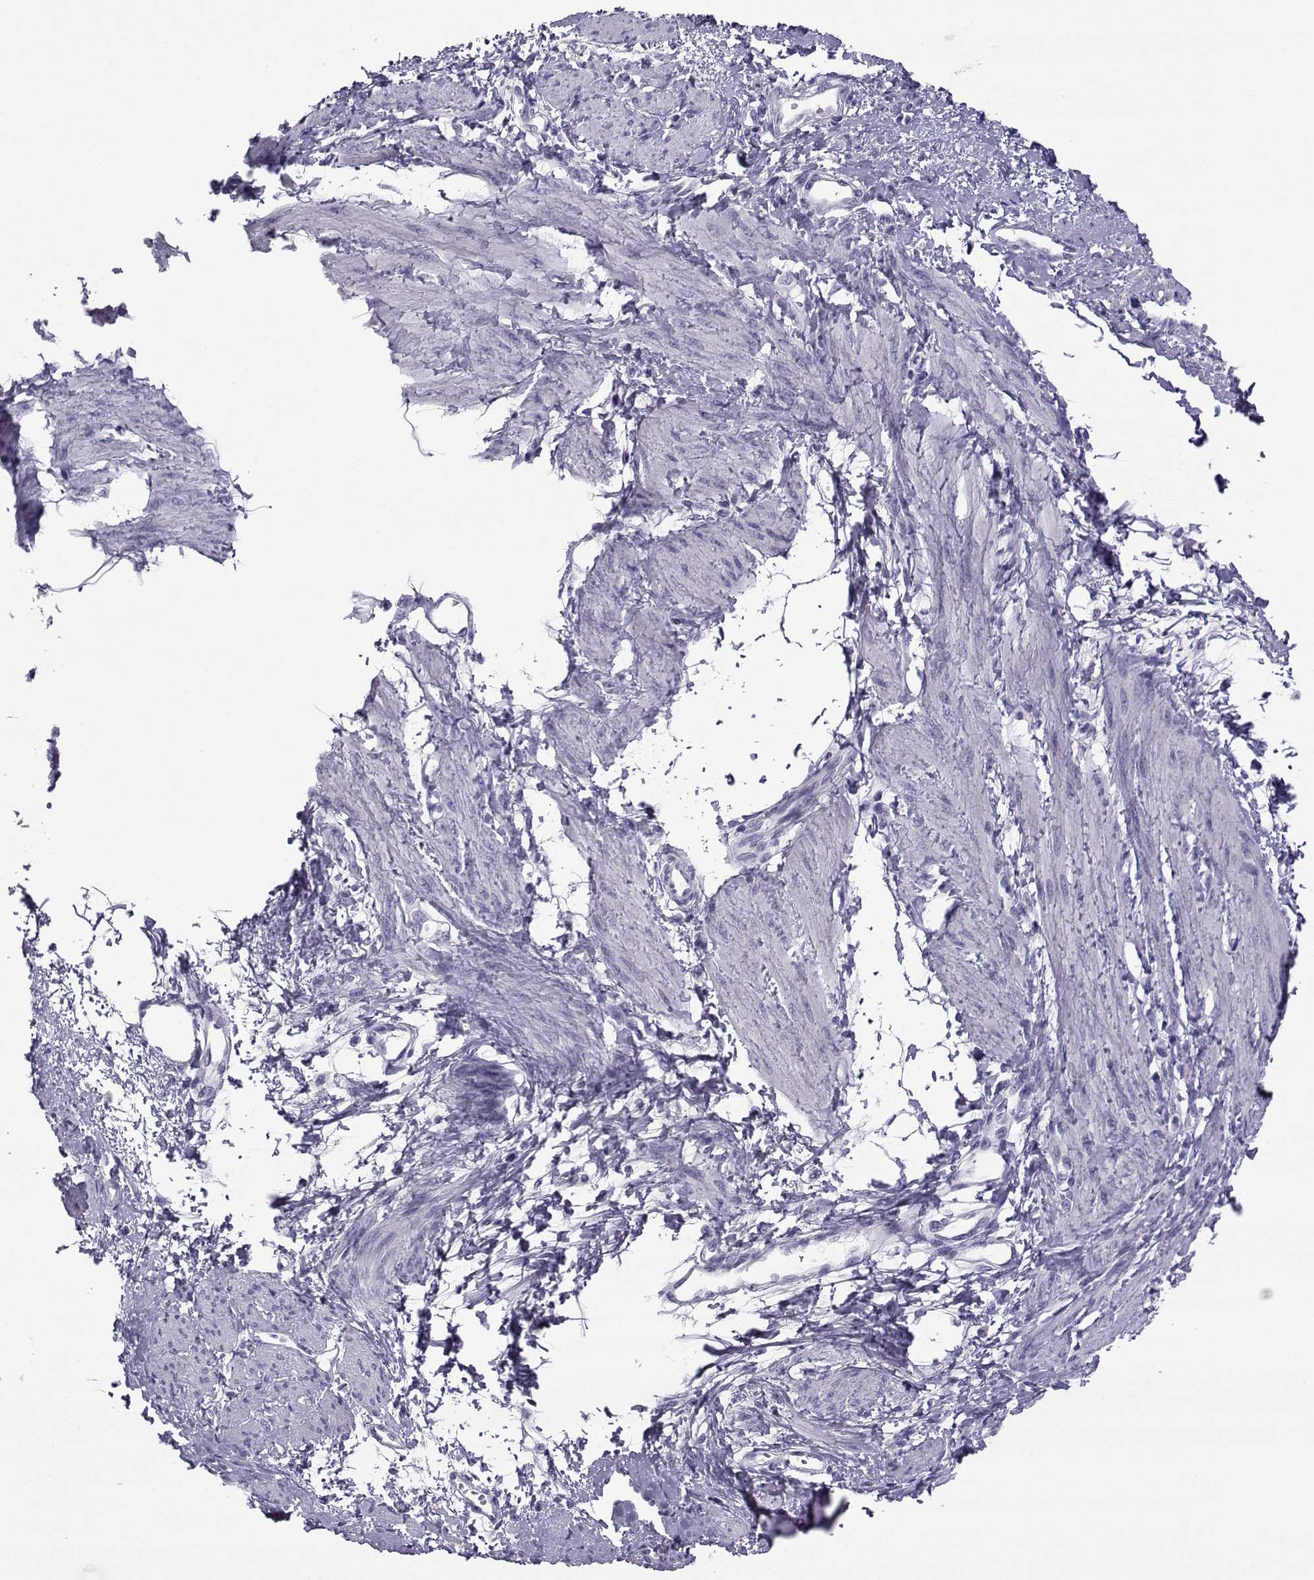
{"staining": {"intensity": "negative", "quantity": "none", "location": "none"}, "tissue": "smooth muscle", "cell_type": "Smooth muscle cells", "image_type": "normal", "snomed": [{"axis": "morphology", "description": "Normal tissue, NOS"}, {"axis": "topography", "description": "Smooth muscle"}, {"axis": "topography", "description": "Uterus"}], "caption": "Immunohistochemistry (IHC) photomicrograph of normal smooth muscle stained for a protein (brown), which demonstrates no positivity in smooth muscle cells.", "gene": "ARMC2", "patient": {"sex": "female", "age": 39}}